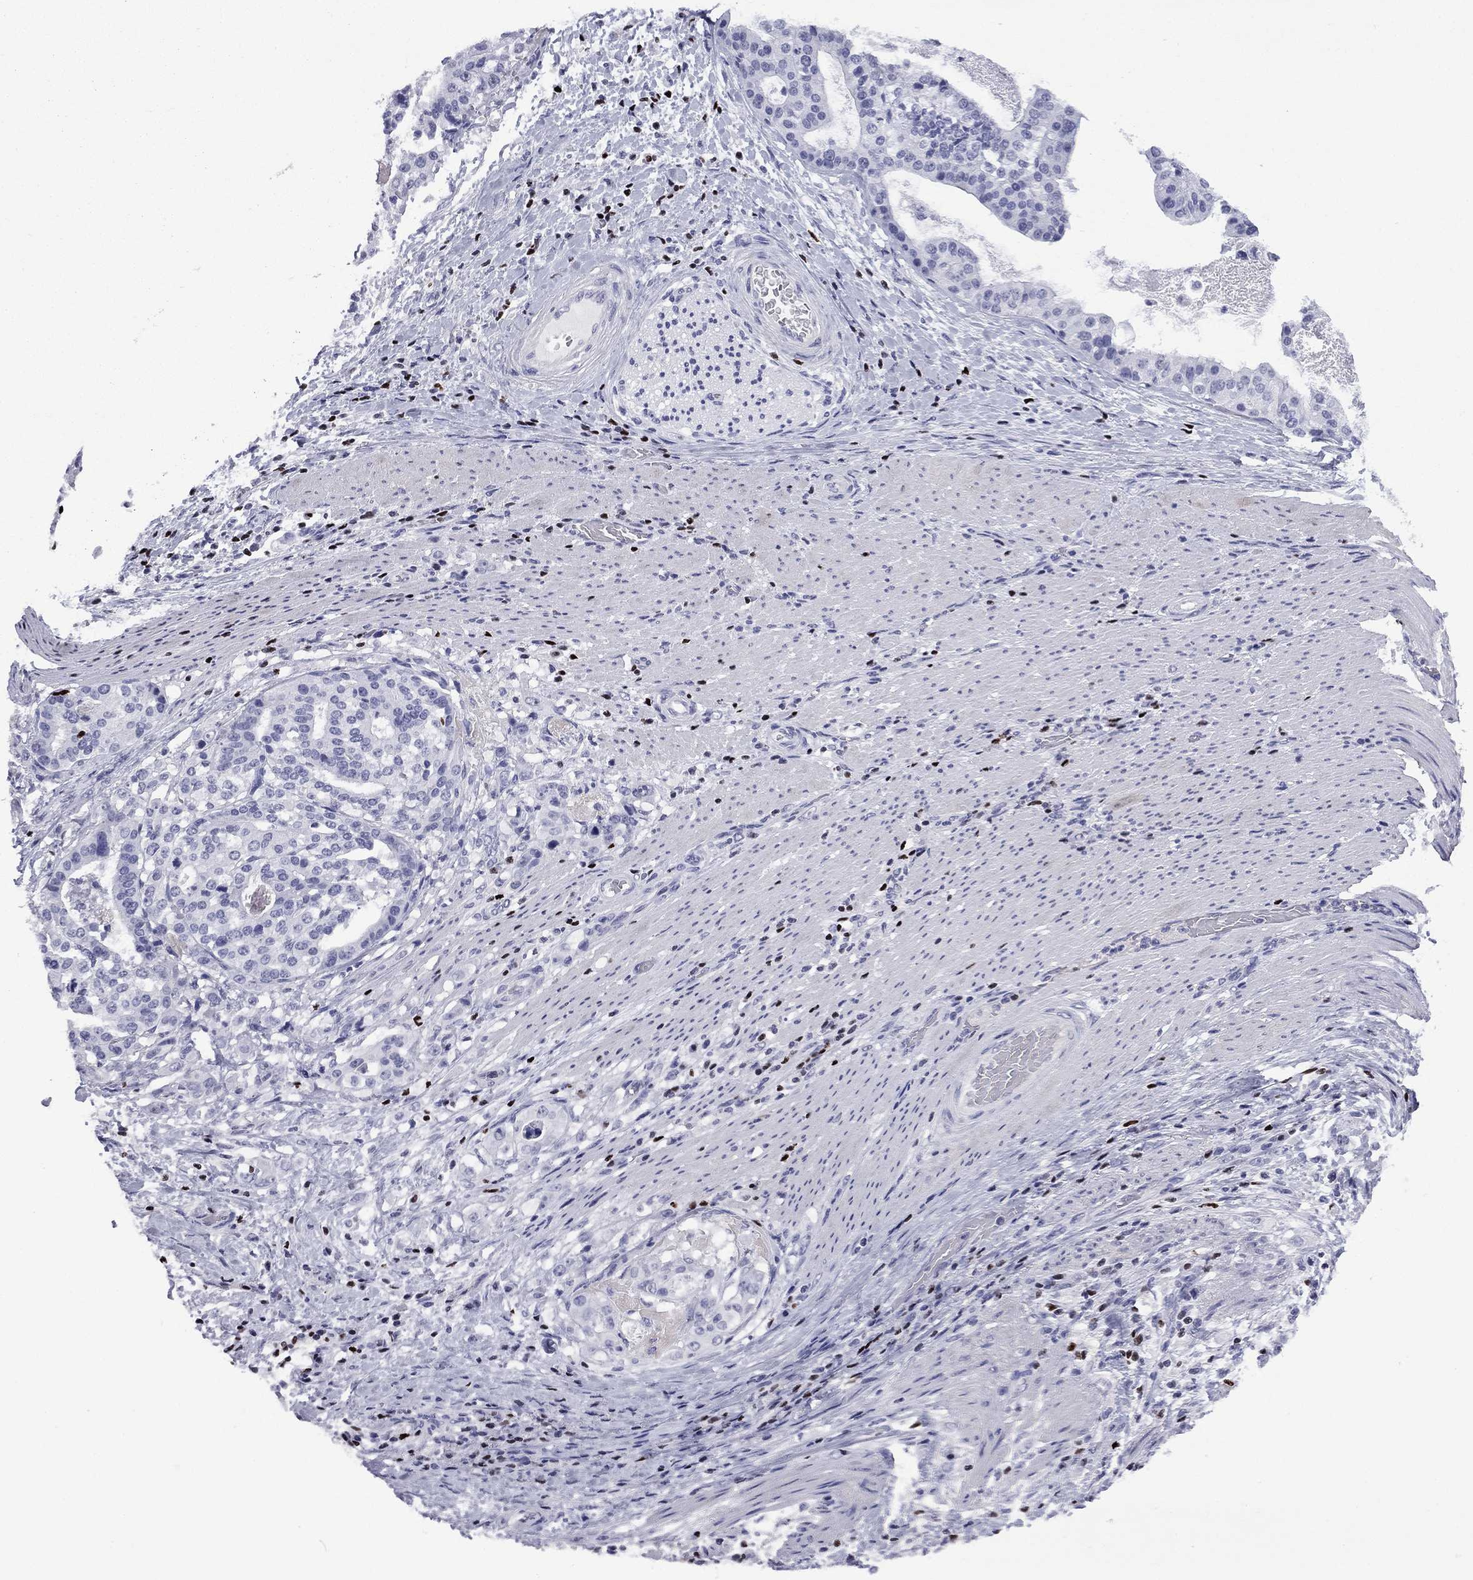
{"staining": {"intensity": "negative", "quantity": "none", "location": "none"}, "tissue": "stomach cancer", "cell_type": "Tumor cells", "image_type": "cancer", "snomed": [{"axis": "morphology", "description": "Adenocarcinoma, NOS"}, {"axis": "topography", "description": "Stomach"}], "caption": "Tumor cells are negative for brown protein staining in stomach cancer.", "gene": "IKZF3", "patient": {"sex": "male", "age": 48}}